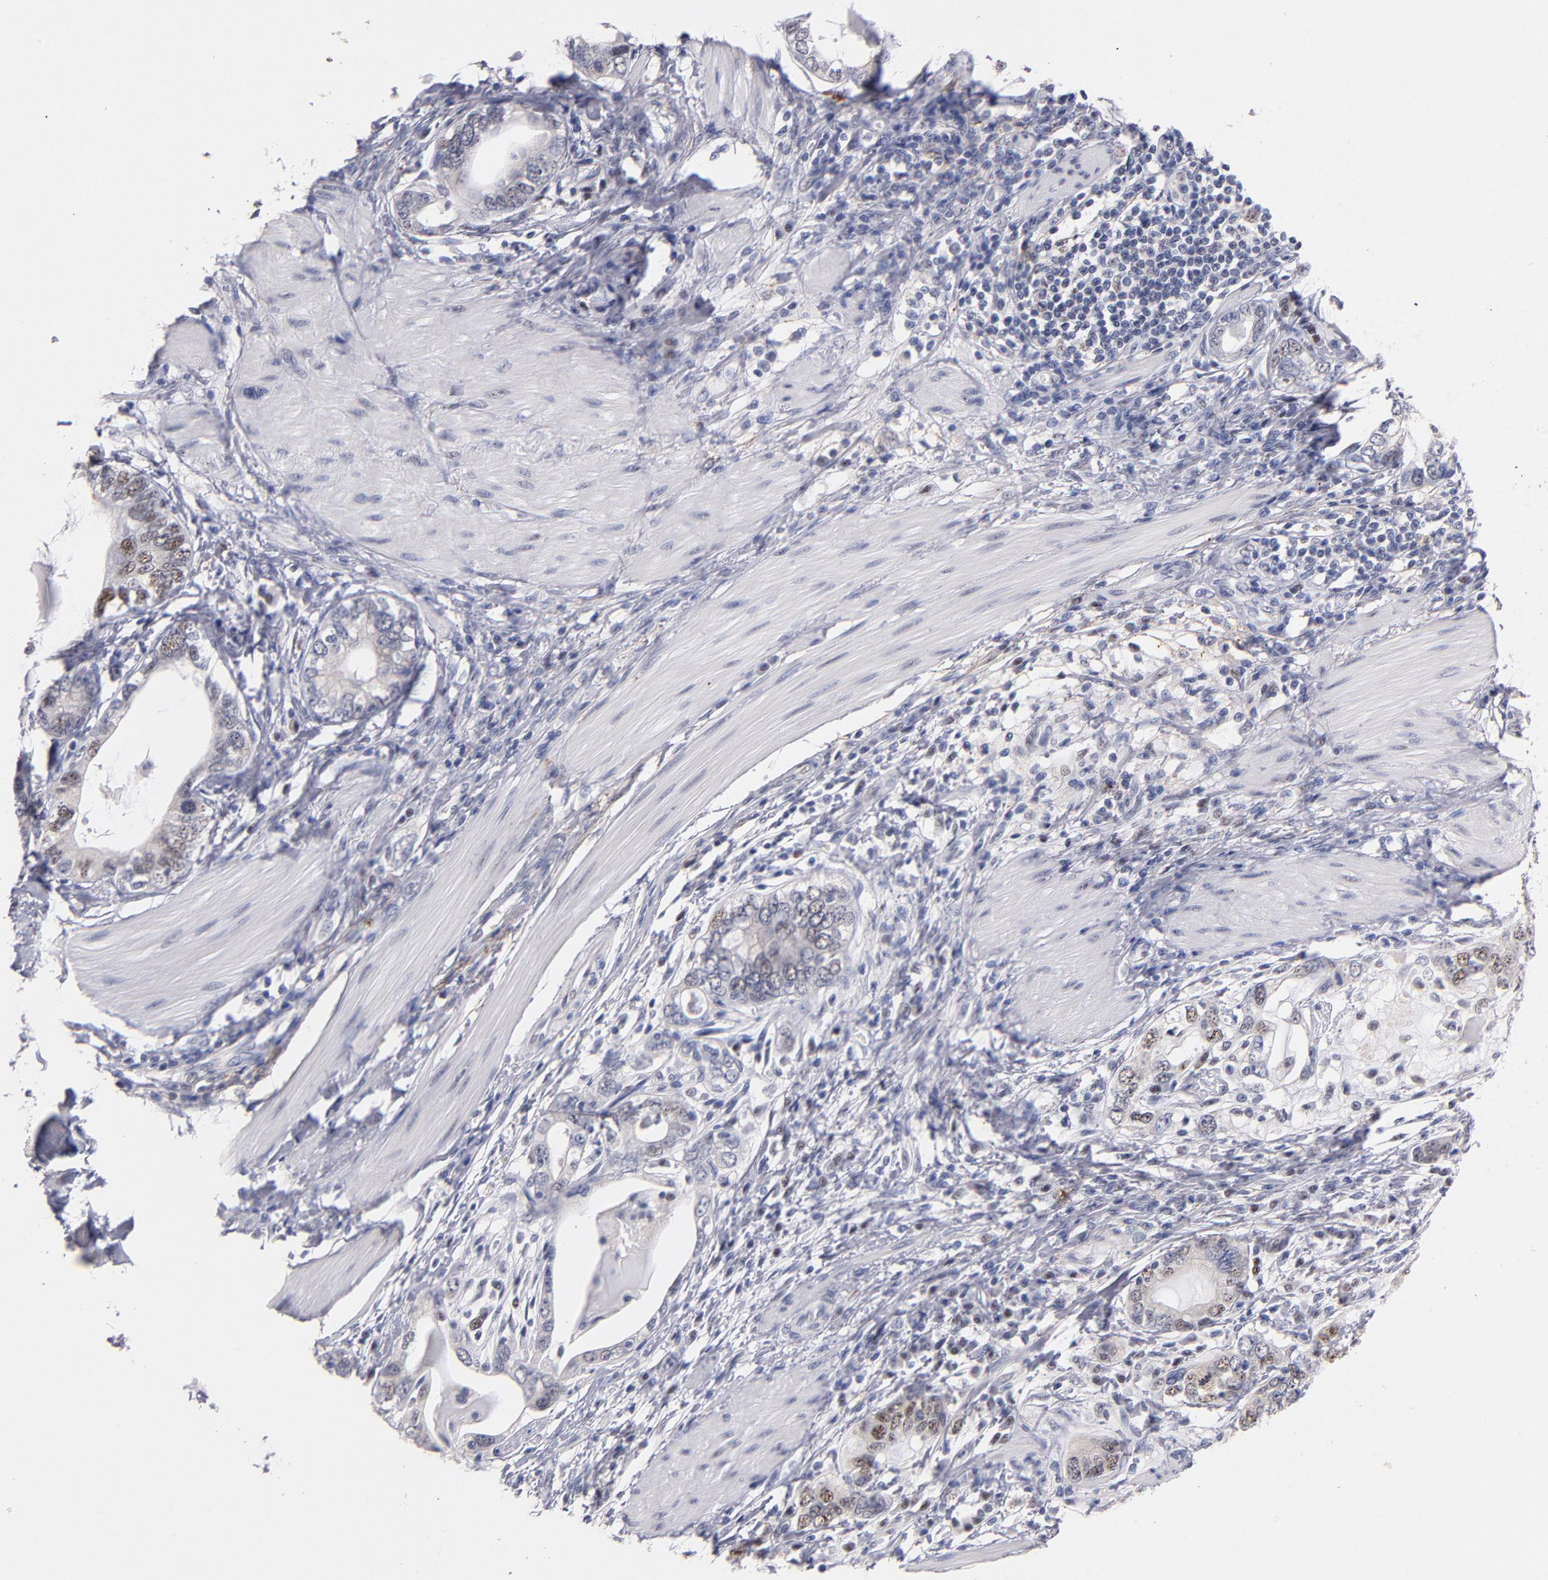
{"staining": {"intensity": "moderate", "quantity": "<25%", "location": "nuclear"}, "tissue": "stomach cancer", "cell_type": "Tumor cells", "image_type": "cancer", "snomed": [{"axis": "morphology", "description": "Adenocarcinoma, NOS"}, {"axis": "topography", "description": "Stomach, lower"}], "caption": "The histopathology image demonstrates immunohistochemical staining of stomach cancer. There is moderate nuclear positivity is identified in about <25% of tumor cells.", "gene": "RAF1", "patient": {"sex": "female", "age": 93}}